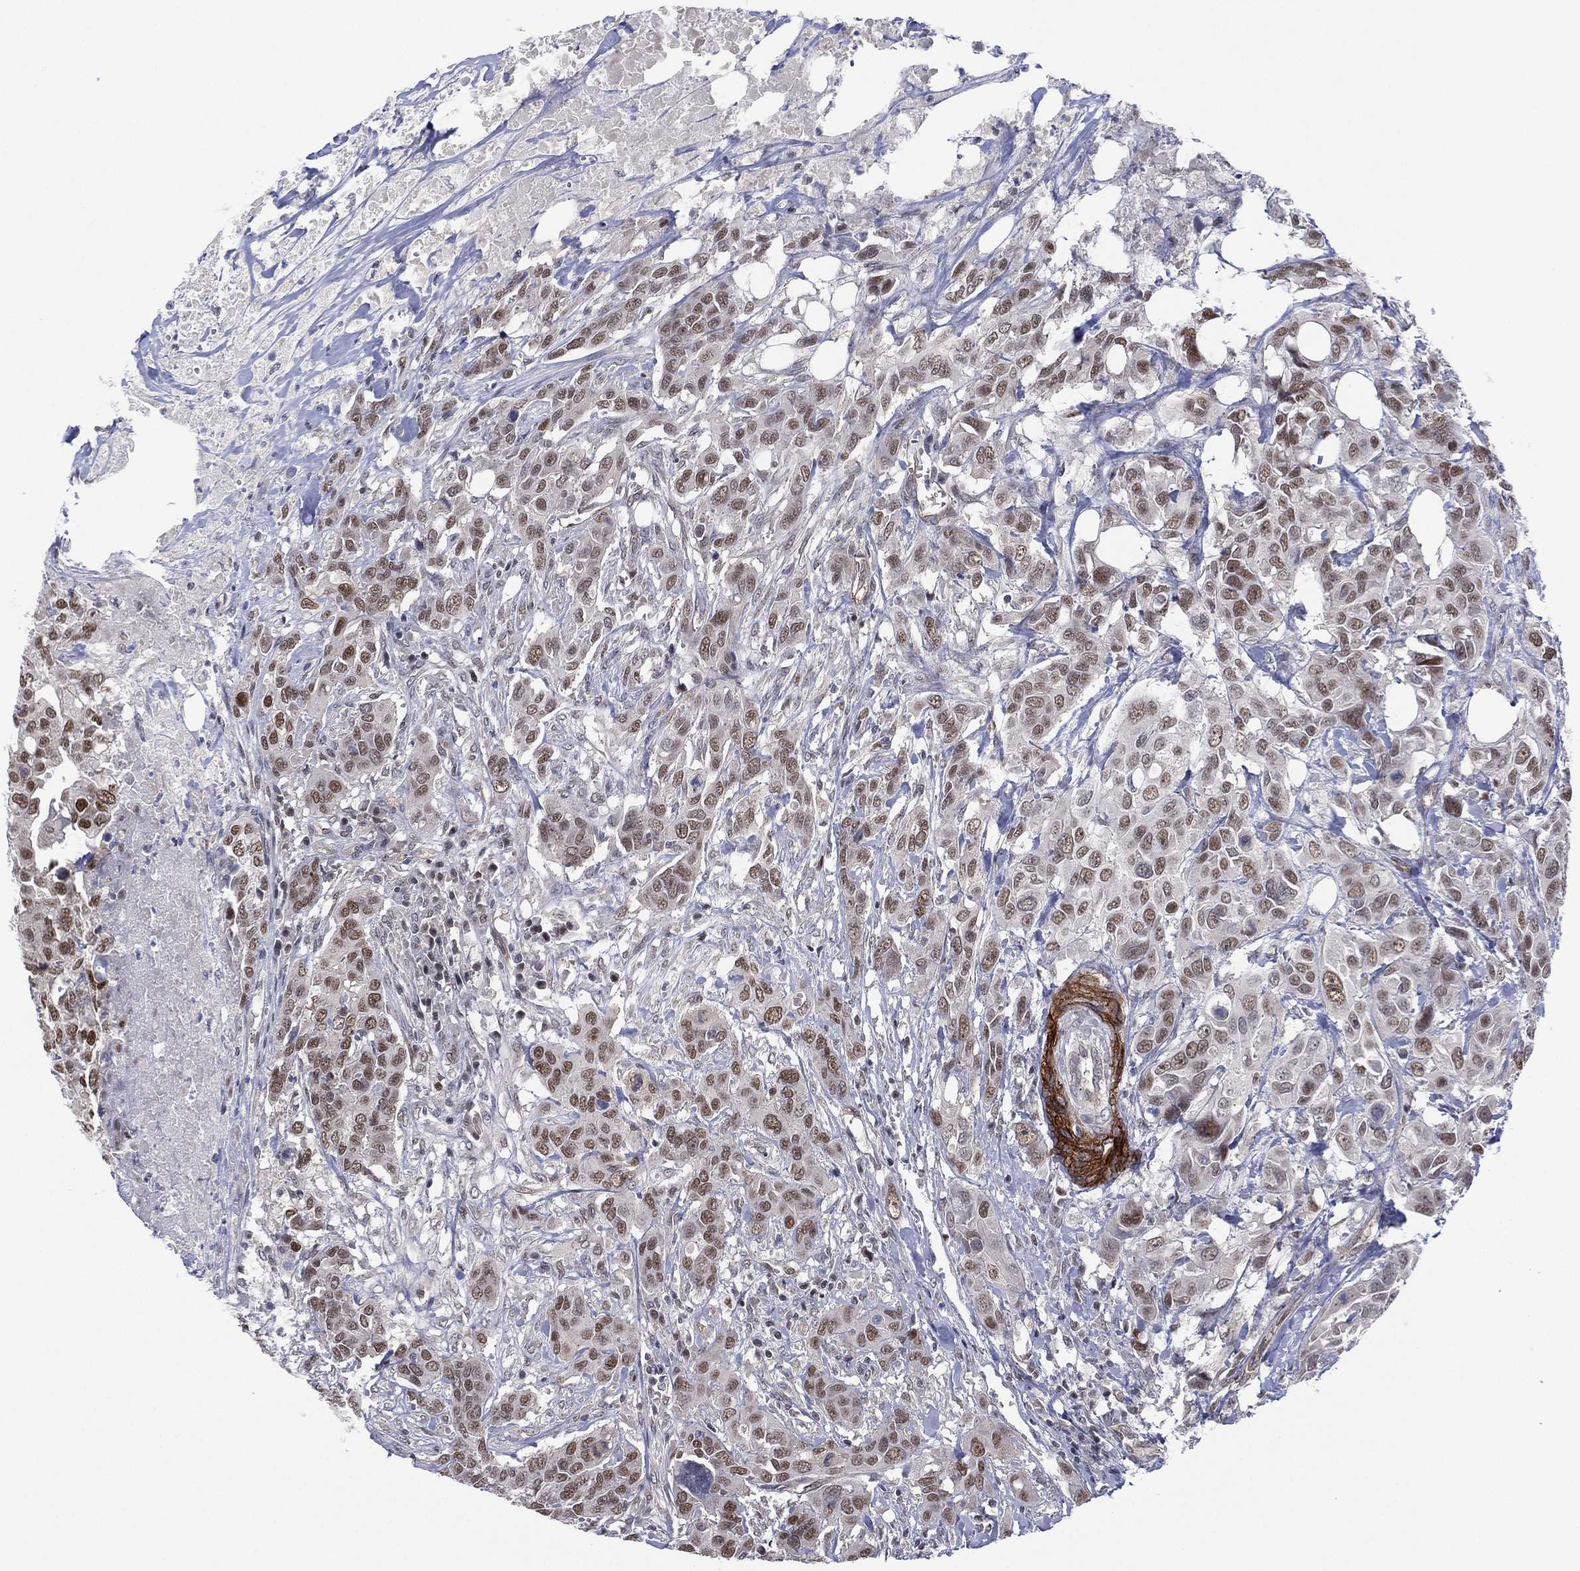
{"staining": {"intensity": "moderate", "quantity": "25%-75%", "location": "nuclear"}, "tissue": "urothelial cancer", "cell_type": "Tumor cells", "image_type": "cancer", "snomed": [{"axis": "morphology", "description": "Urothelial carcinoma, NOS"}, {"axis": "morphology", "description": "Urothelial carcinoma, High grade"}, {"axis": "topography", "description": "Urinary bladder"}], "caption": "The photomicrograph displays staining of urothelial carcinoma (high-grade), revealing moderate nuclear protein staining (brown color) within tumor cells. Using DAB (brown) and hematoxylin (blue) stains, captured at high magnification using brightfield microscopy.", "gene": "GSE1", "patient": {"sex": "male", "age": 63}}